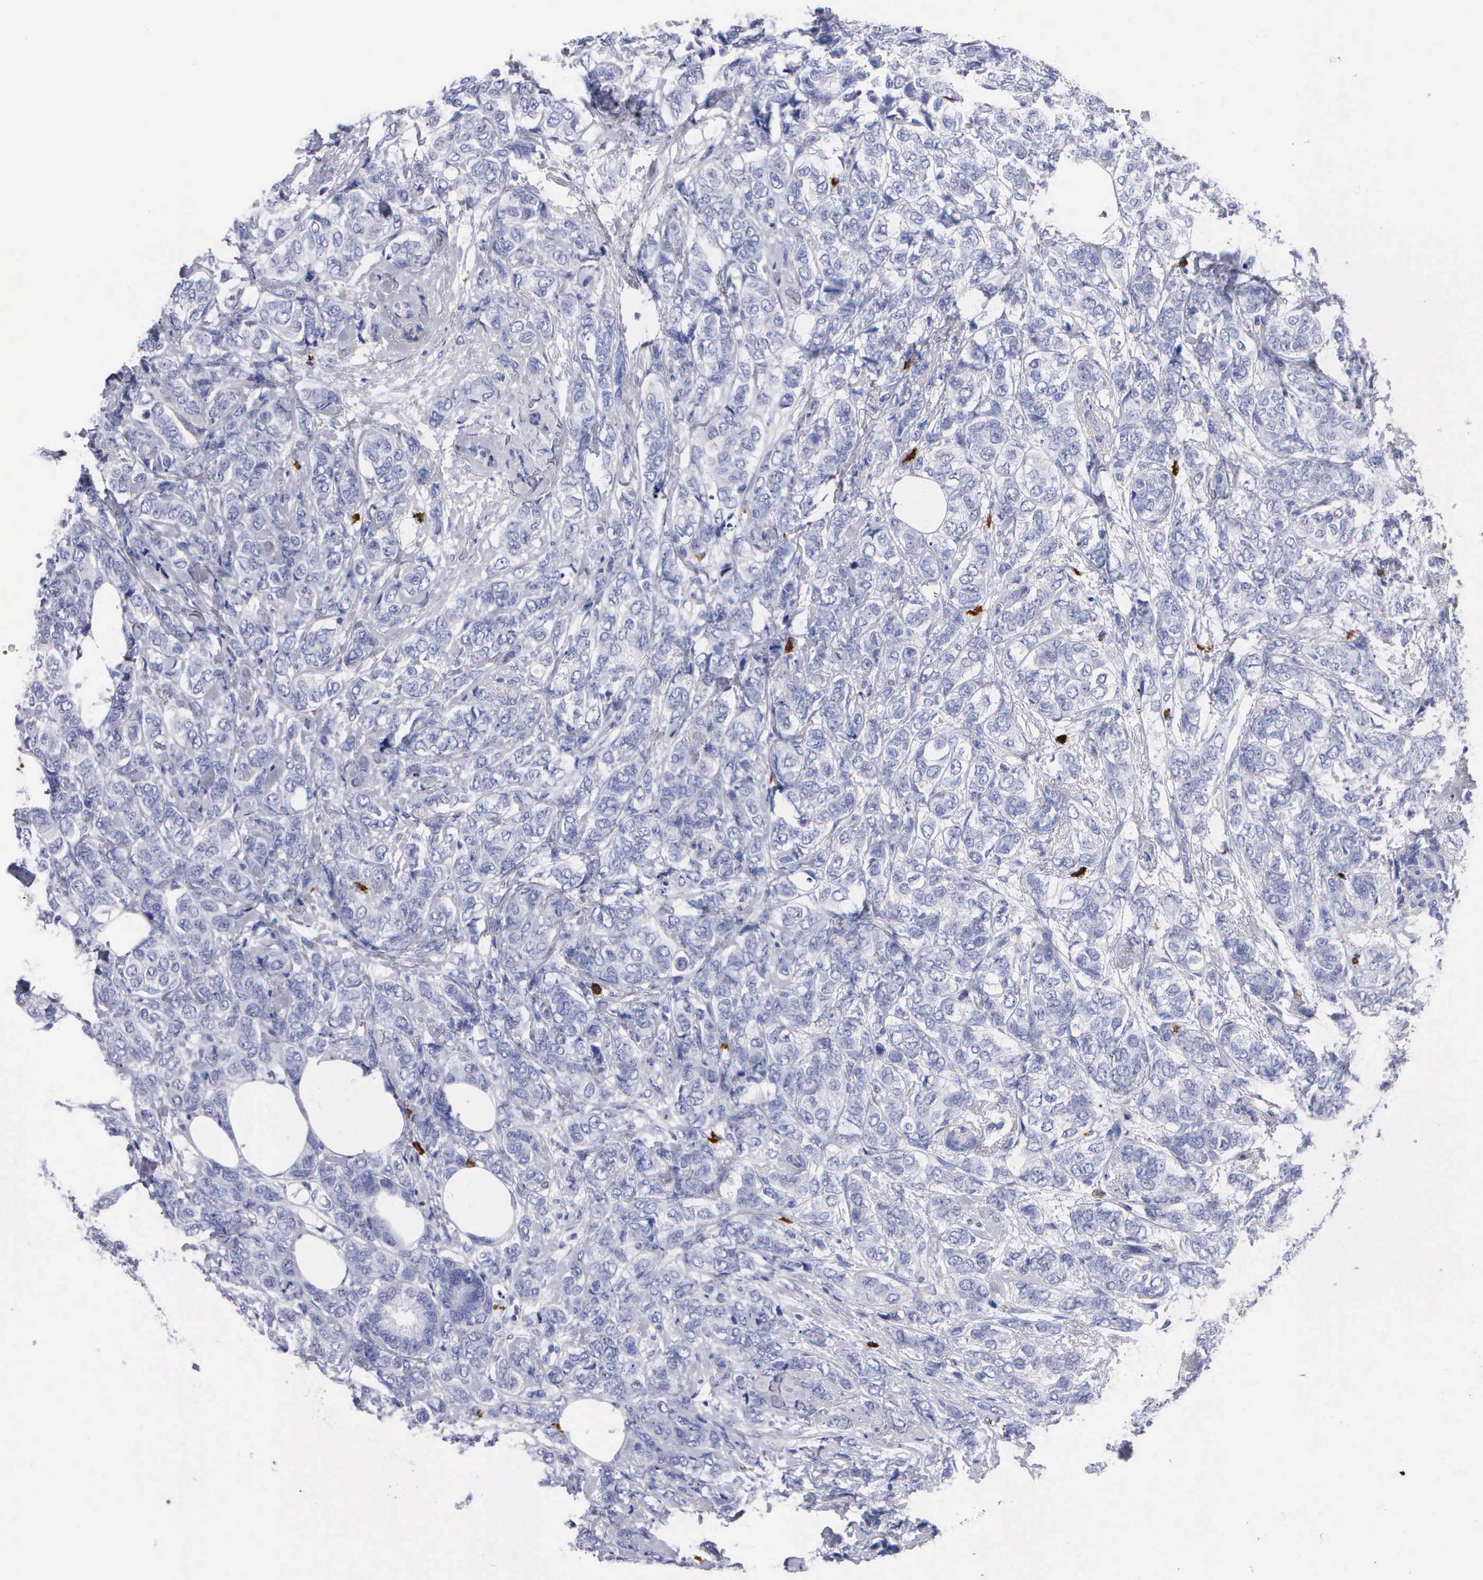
{"staining": {"intensity": "negative", "quantity": "none", "location": "none"}, "tissue": "breast cancer", "cell_type": "Tumor cells", "image_type": "cancer", "snomed": [{"axis": "morphology", "description": "Lobular carcinoma"}, {"axis": "topography", "description": "Breast"}], "caption": "IHC histopathology image of human breast lobular carcinoma stained for a protein (brown), which reveals no expression in tumor cells.", "gene": "CTSG", "patient": {"sex": "female", "age": 60}}